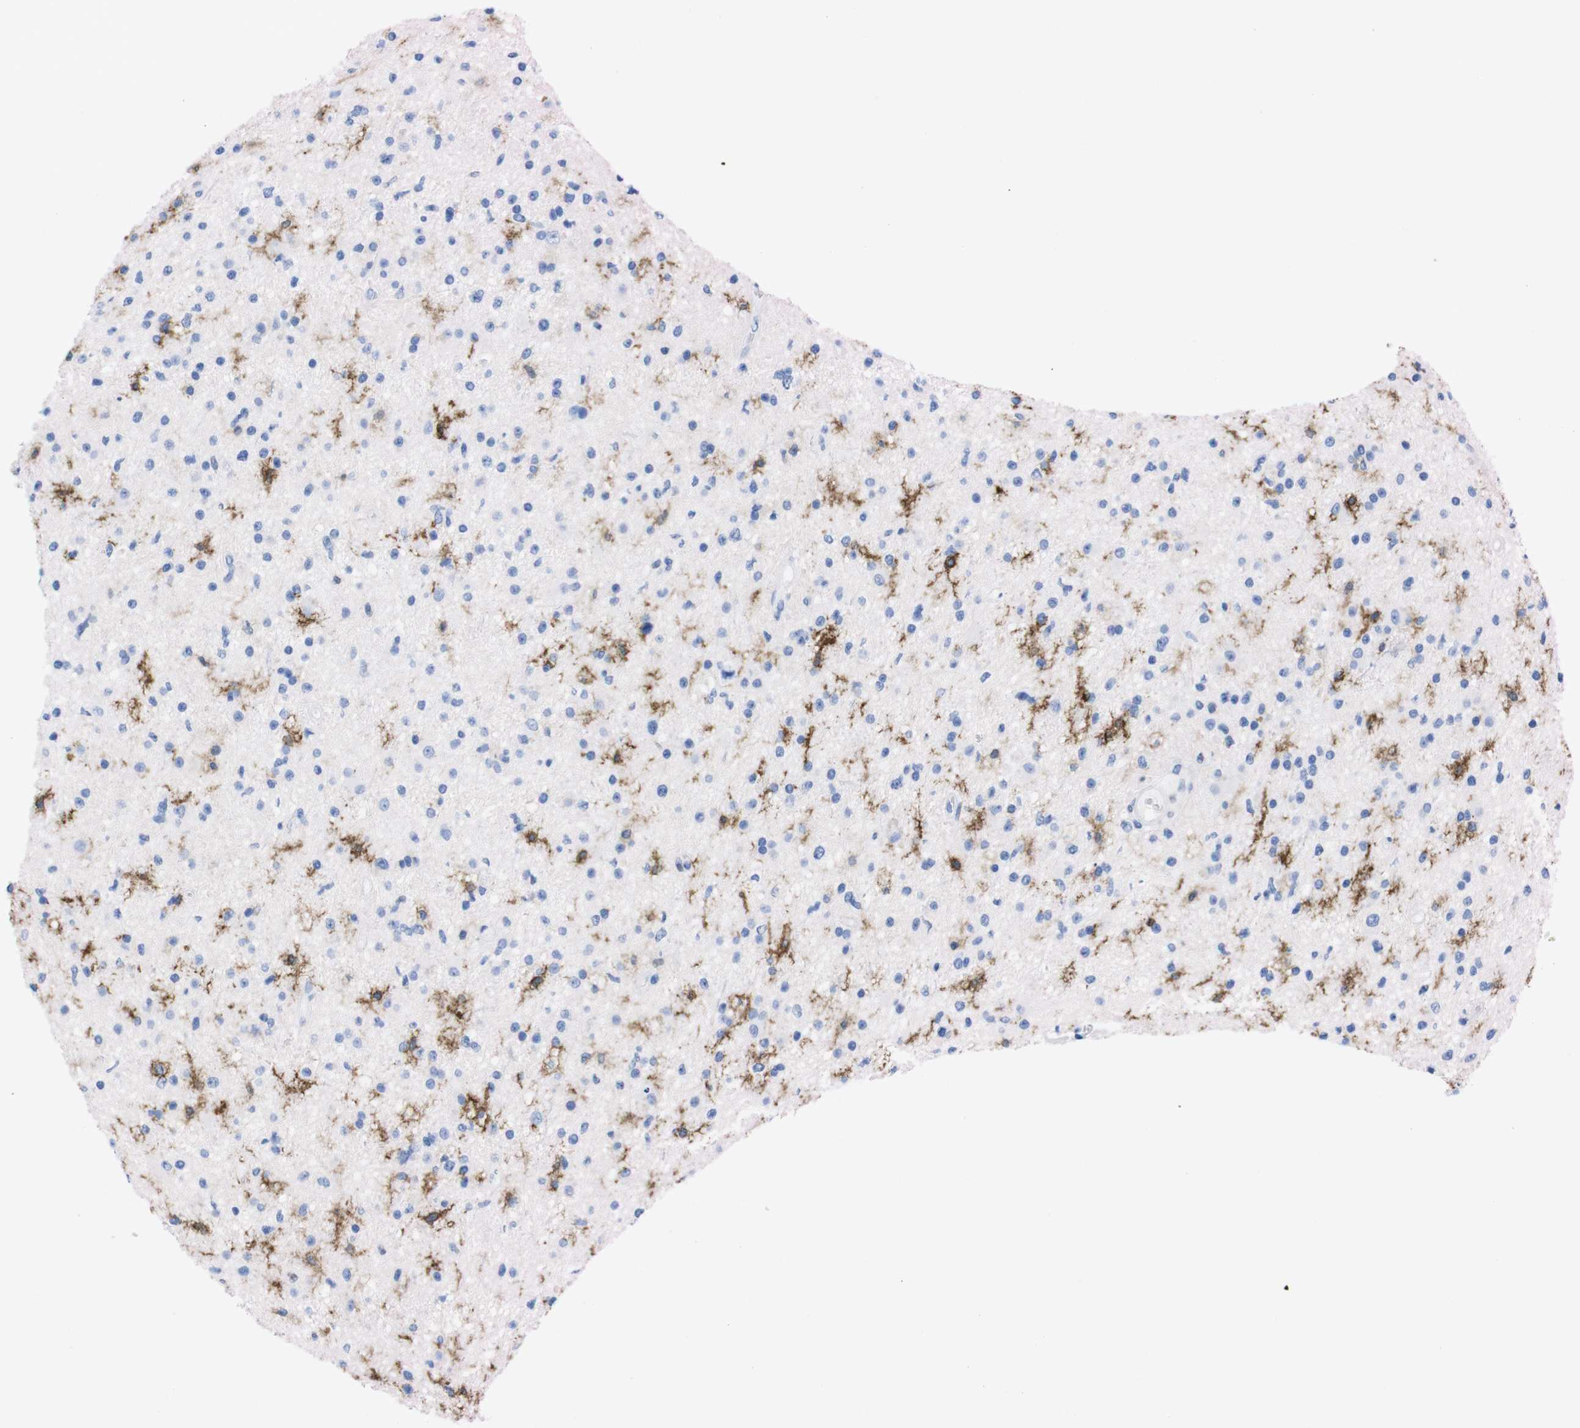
{"staining": {"intensity": "negative", "quantity": "none", "location": "none"}, "tissue": "glioma", "cell_type": "Tumor cells", "image_type": "cancer", "snomed": [{"axis": "morphology", "description": "Glioma, malignant, High grade"}, {"axis": "topography", "description": "Brain"}], "caption": "Tumor cells are negative for brown protein staining in malignant glioma (high-grade).", "gene": "P2RY12", "patient": {"sex": "male", "age": 33}}